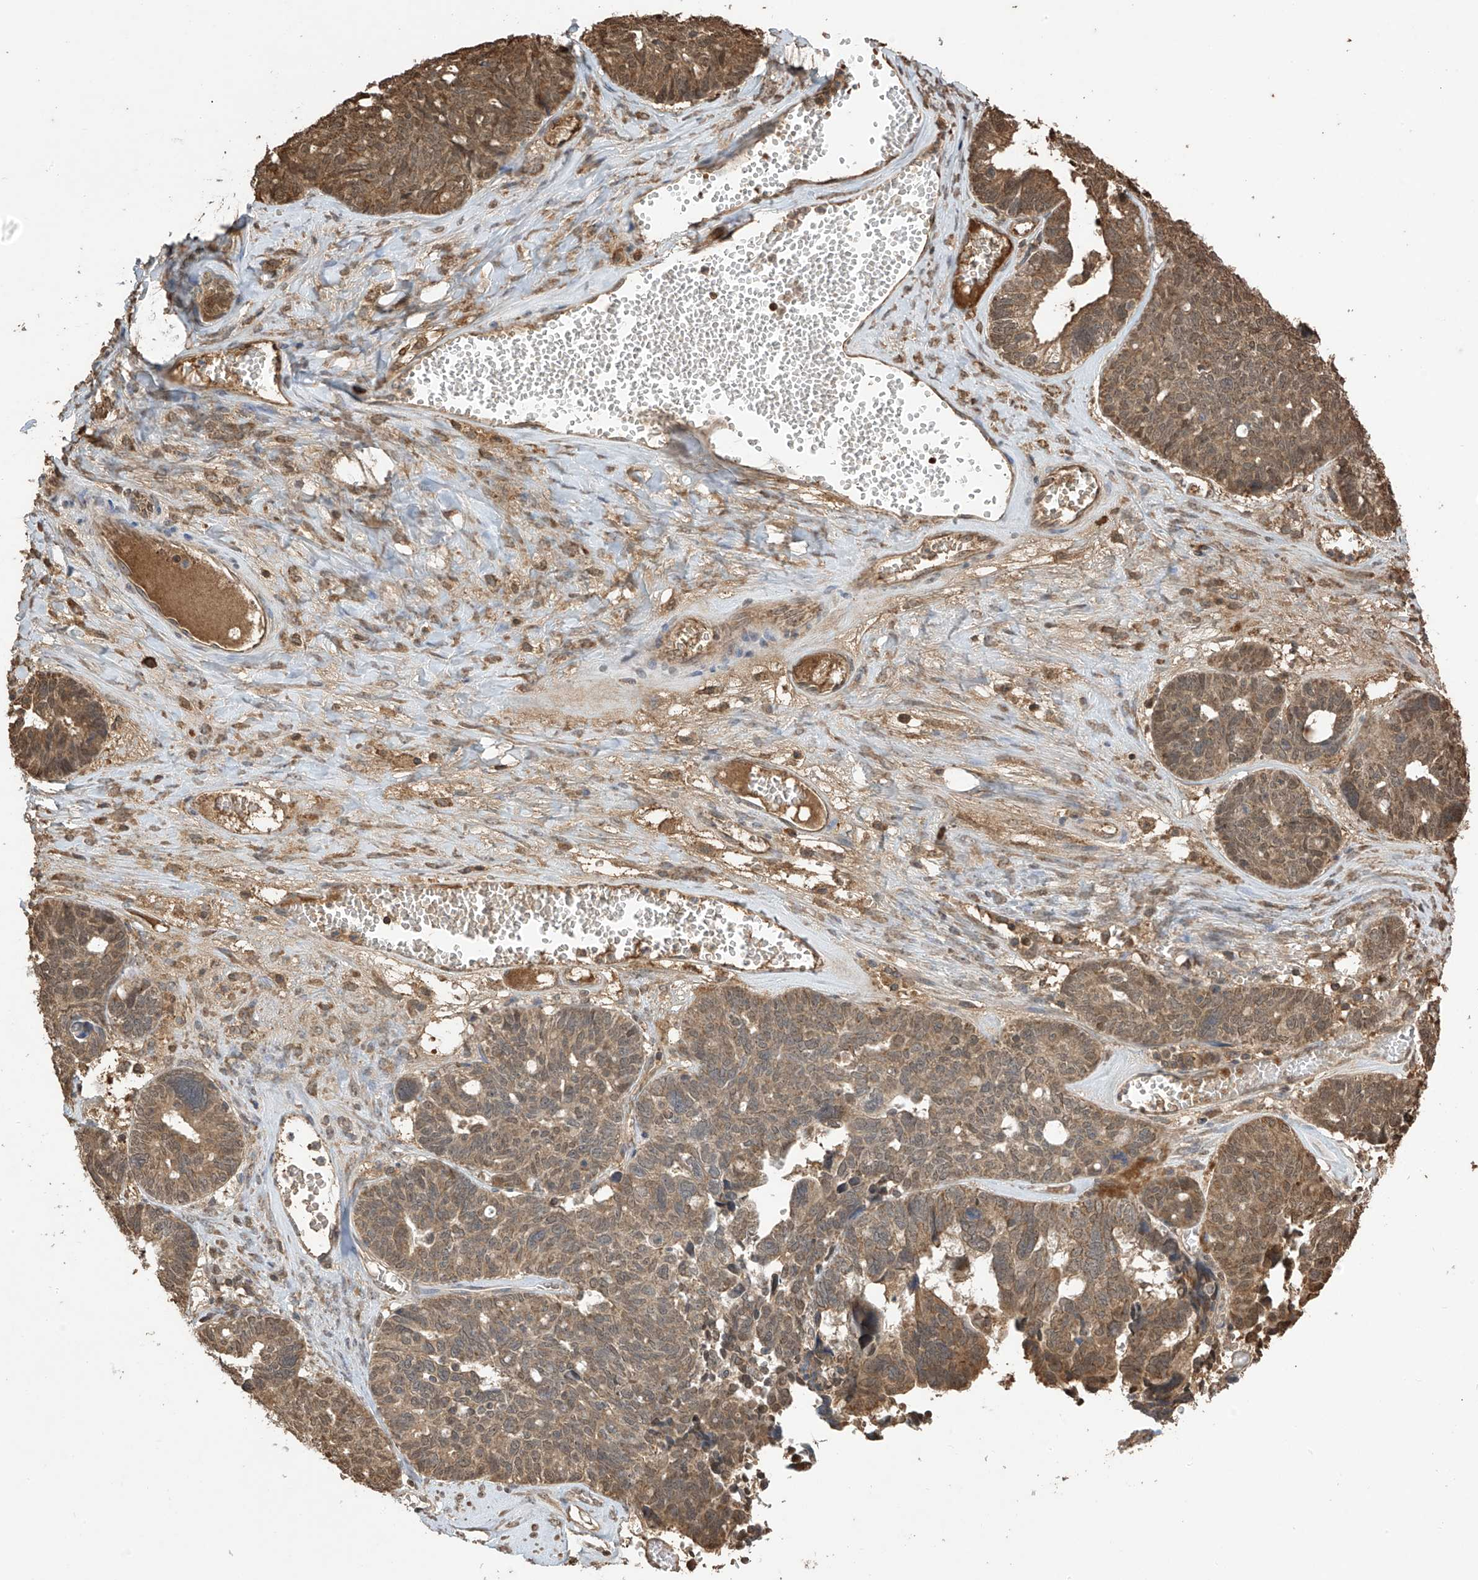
{"staining": {"intensity": "moderate", "quantity": ">75%", "location": "cytoplasmic/membranous"}, "tissue": "ovarian cancer", "cell_type": "Tumor cells", "image_type": "cancer", "snomed": [{"axis": "morphology", "description": "Cystadenocarcinoma, serous, NOS"}, {"axis": "topography", "description": "Ovary"}], "caption": "Human ovarian cancer stained with a protein marker exhibits moderate staining in tumor cells.", "gene": "PNPT1", "patient": {"sex": "female", "age": 79}}